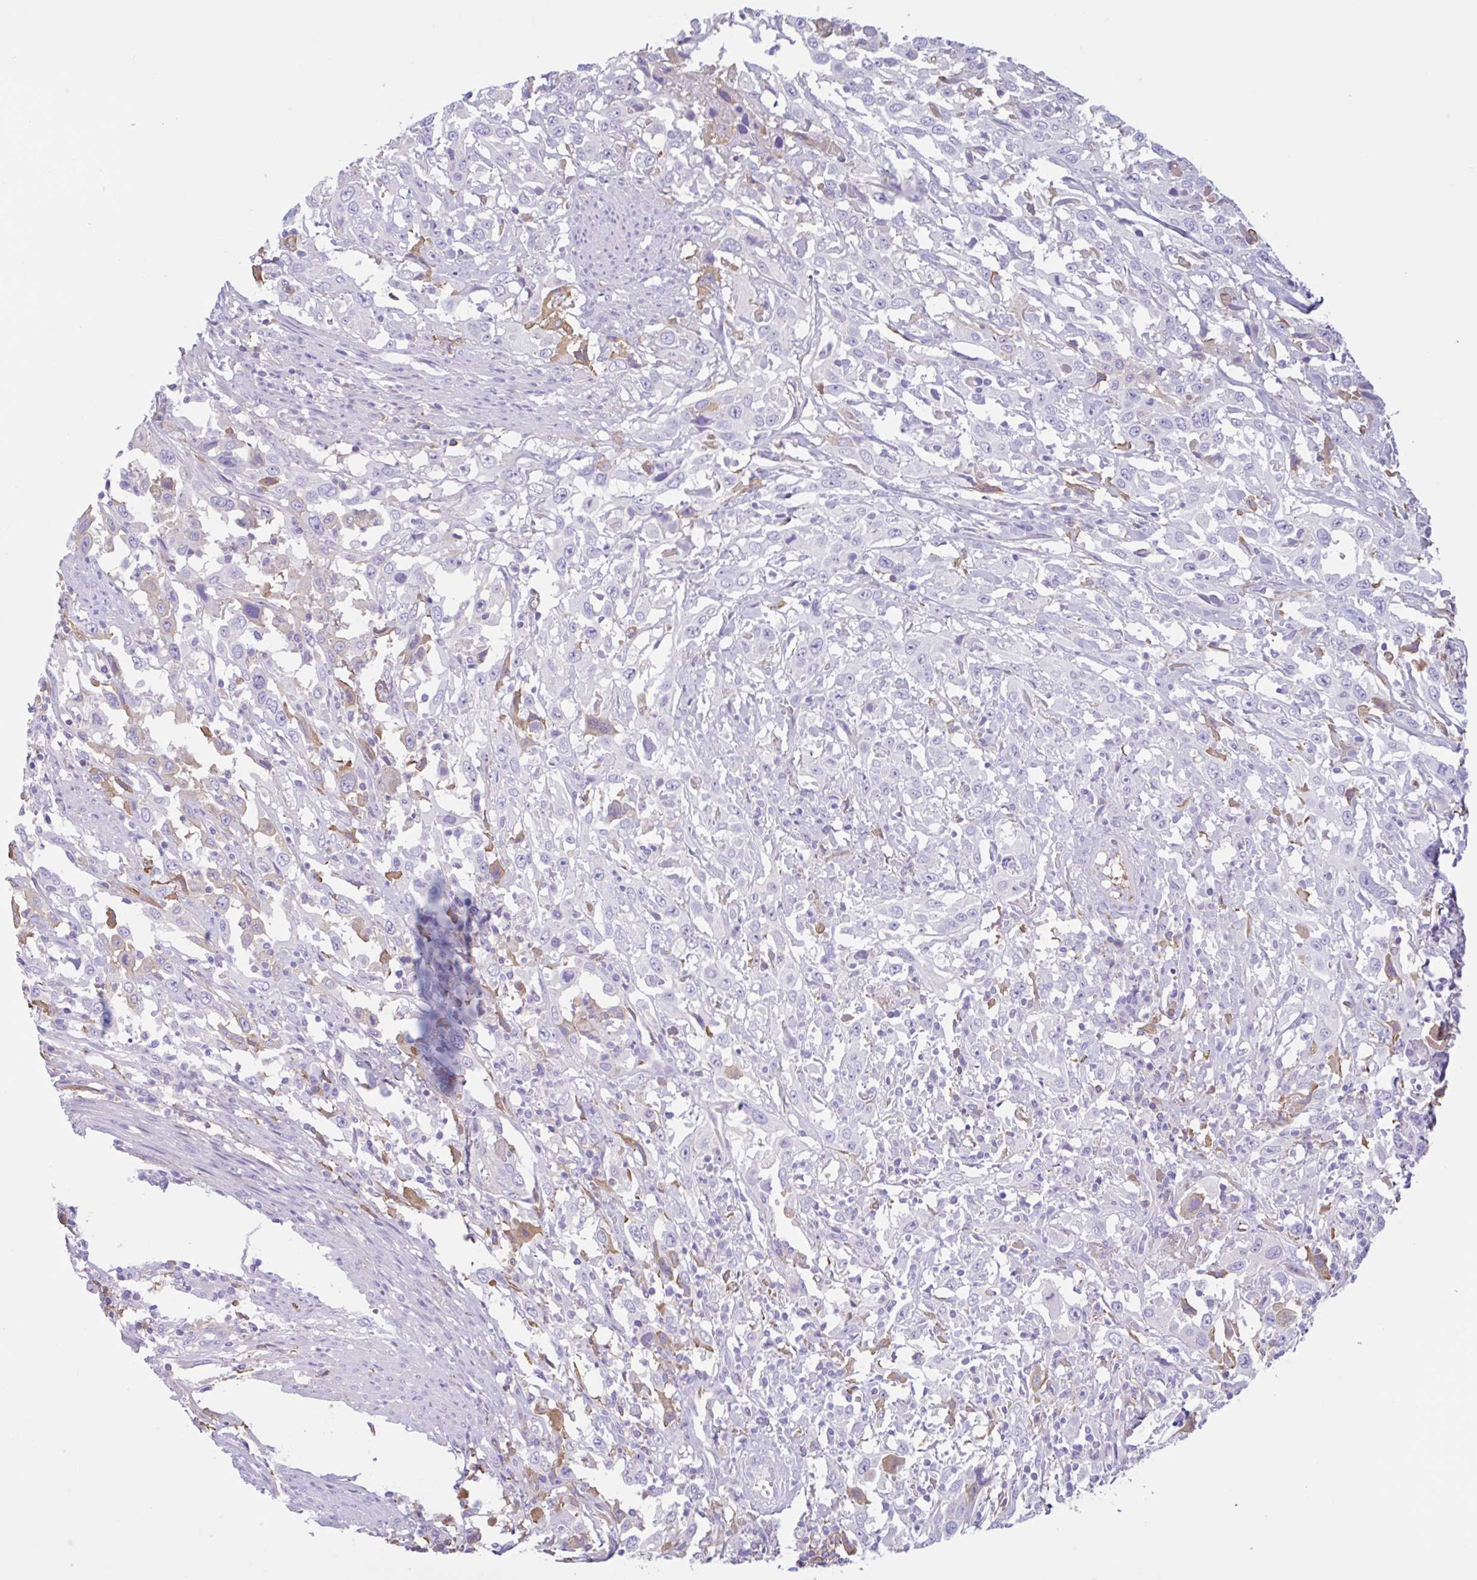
{"staining": {"intensity": "negative", "quantity": "none", "location": "none"}, "tissue": "urothelial cancer", "cell_type": "Tumor cells", "image_type": "cancer", "snomed": [{"axis": "morphology", "description": "Urothelial carcinoma, High grade"}, {"axis": "topography", "description": "Urinary bladder"}], "caption": "The micrograph exhibits no significant positivity in tumor cells of urothelial cancer.", "gene": "LARGE2", "patient": {"sex": "male", "age": 61}}